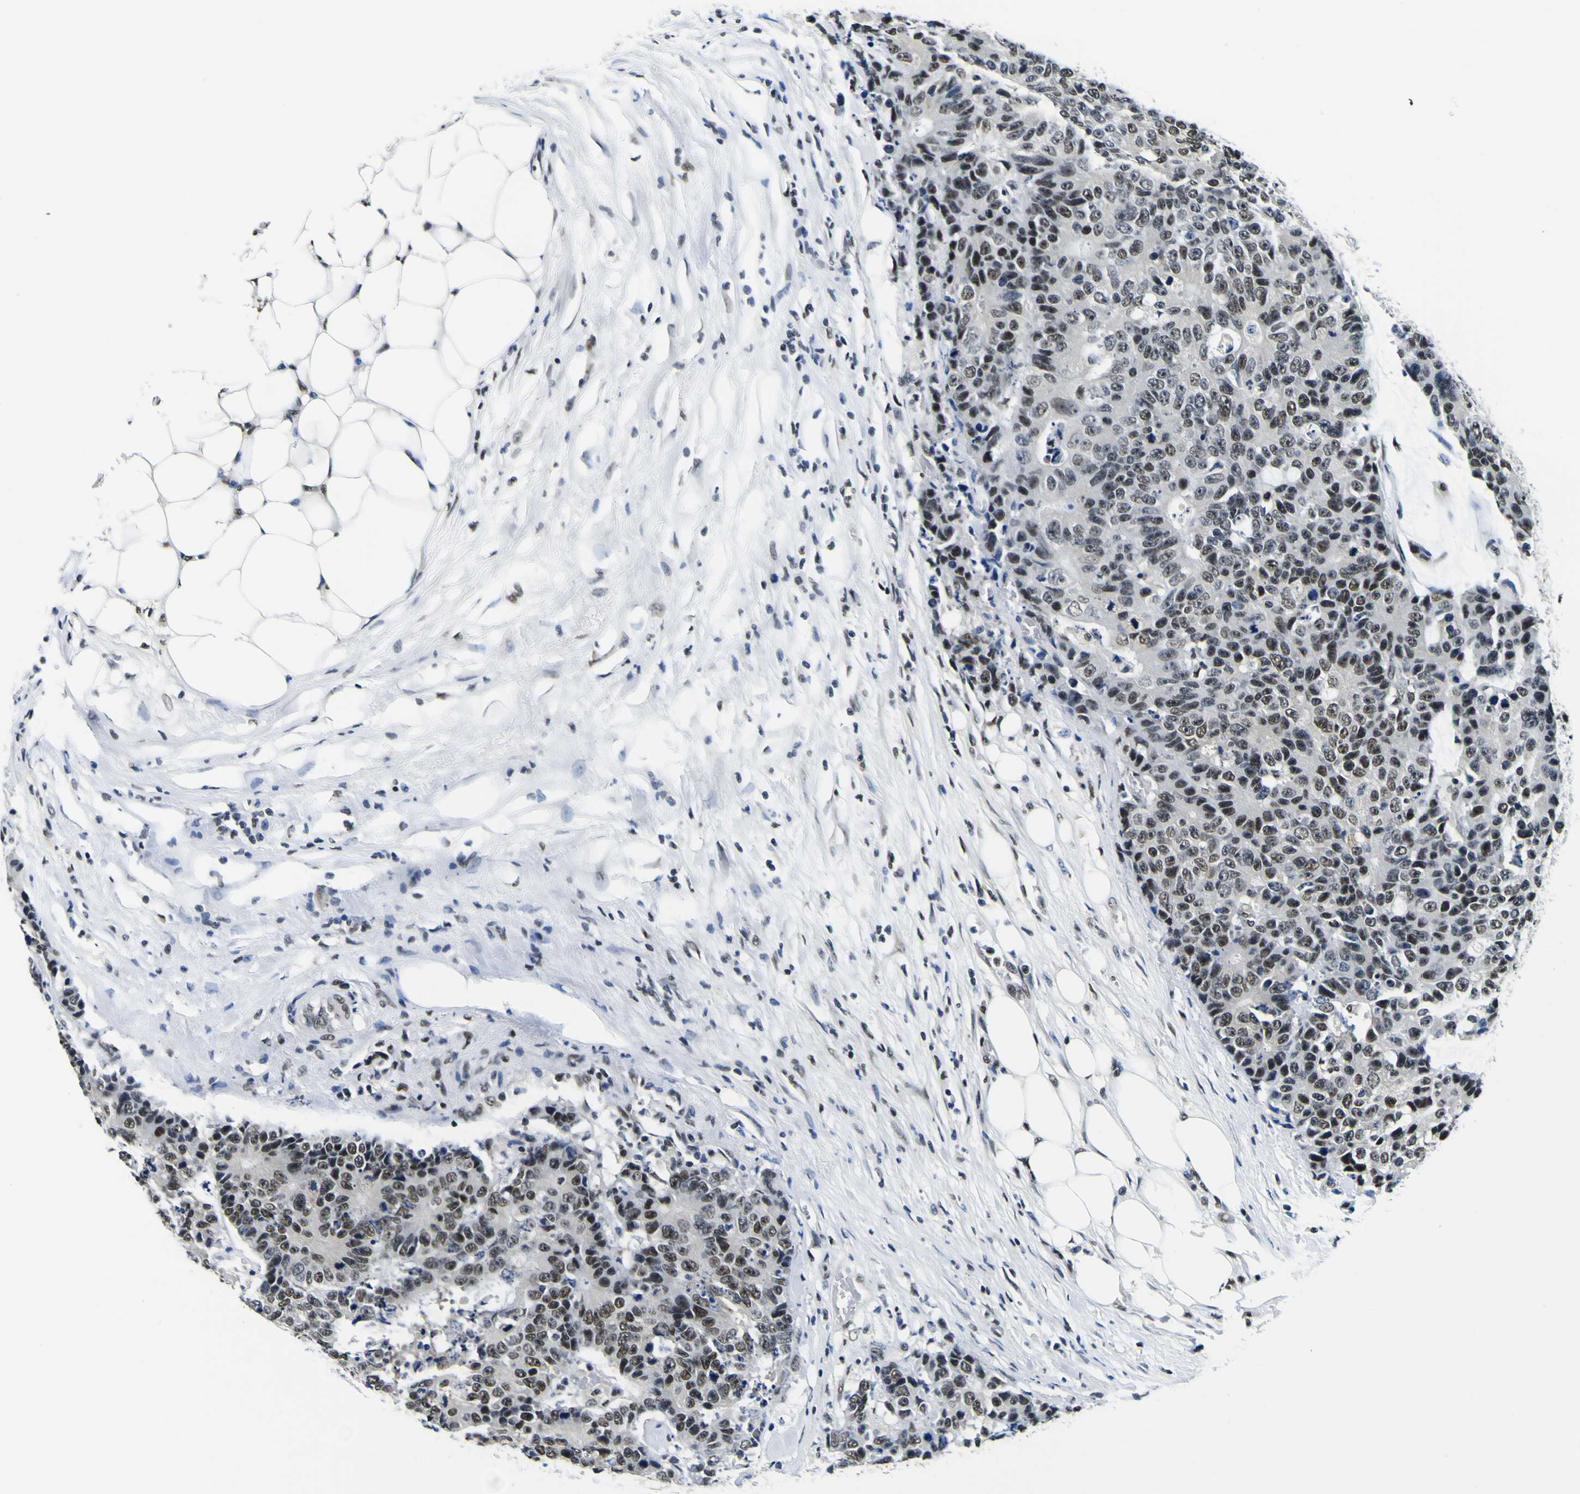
{"staining": {"intensity": "strong", "quantity": ">75%", "location": "nuclear"}, "tissue": "colorectal cancer", "cell_type": "Tumor cells", "image_type": "cancer", "snomed": [{"axis": "morphology", "description": "Adenocarcinoma, NOS"}, {"axis": "topography", "description": "Colon"}], "caption": "DAB immunohistochemical staining of human colorectal cancer (adenocarcinoma) shows strong nuclear protein positivity in about >75% of tumor cells.", "gene": "SP1", "patient": {"sex": "female", "age": 86}}